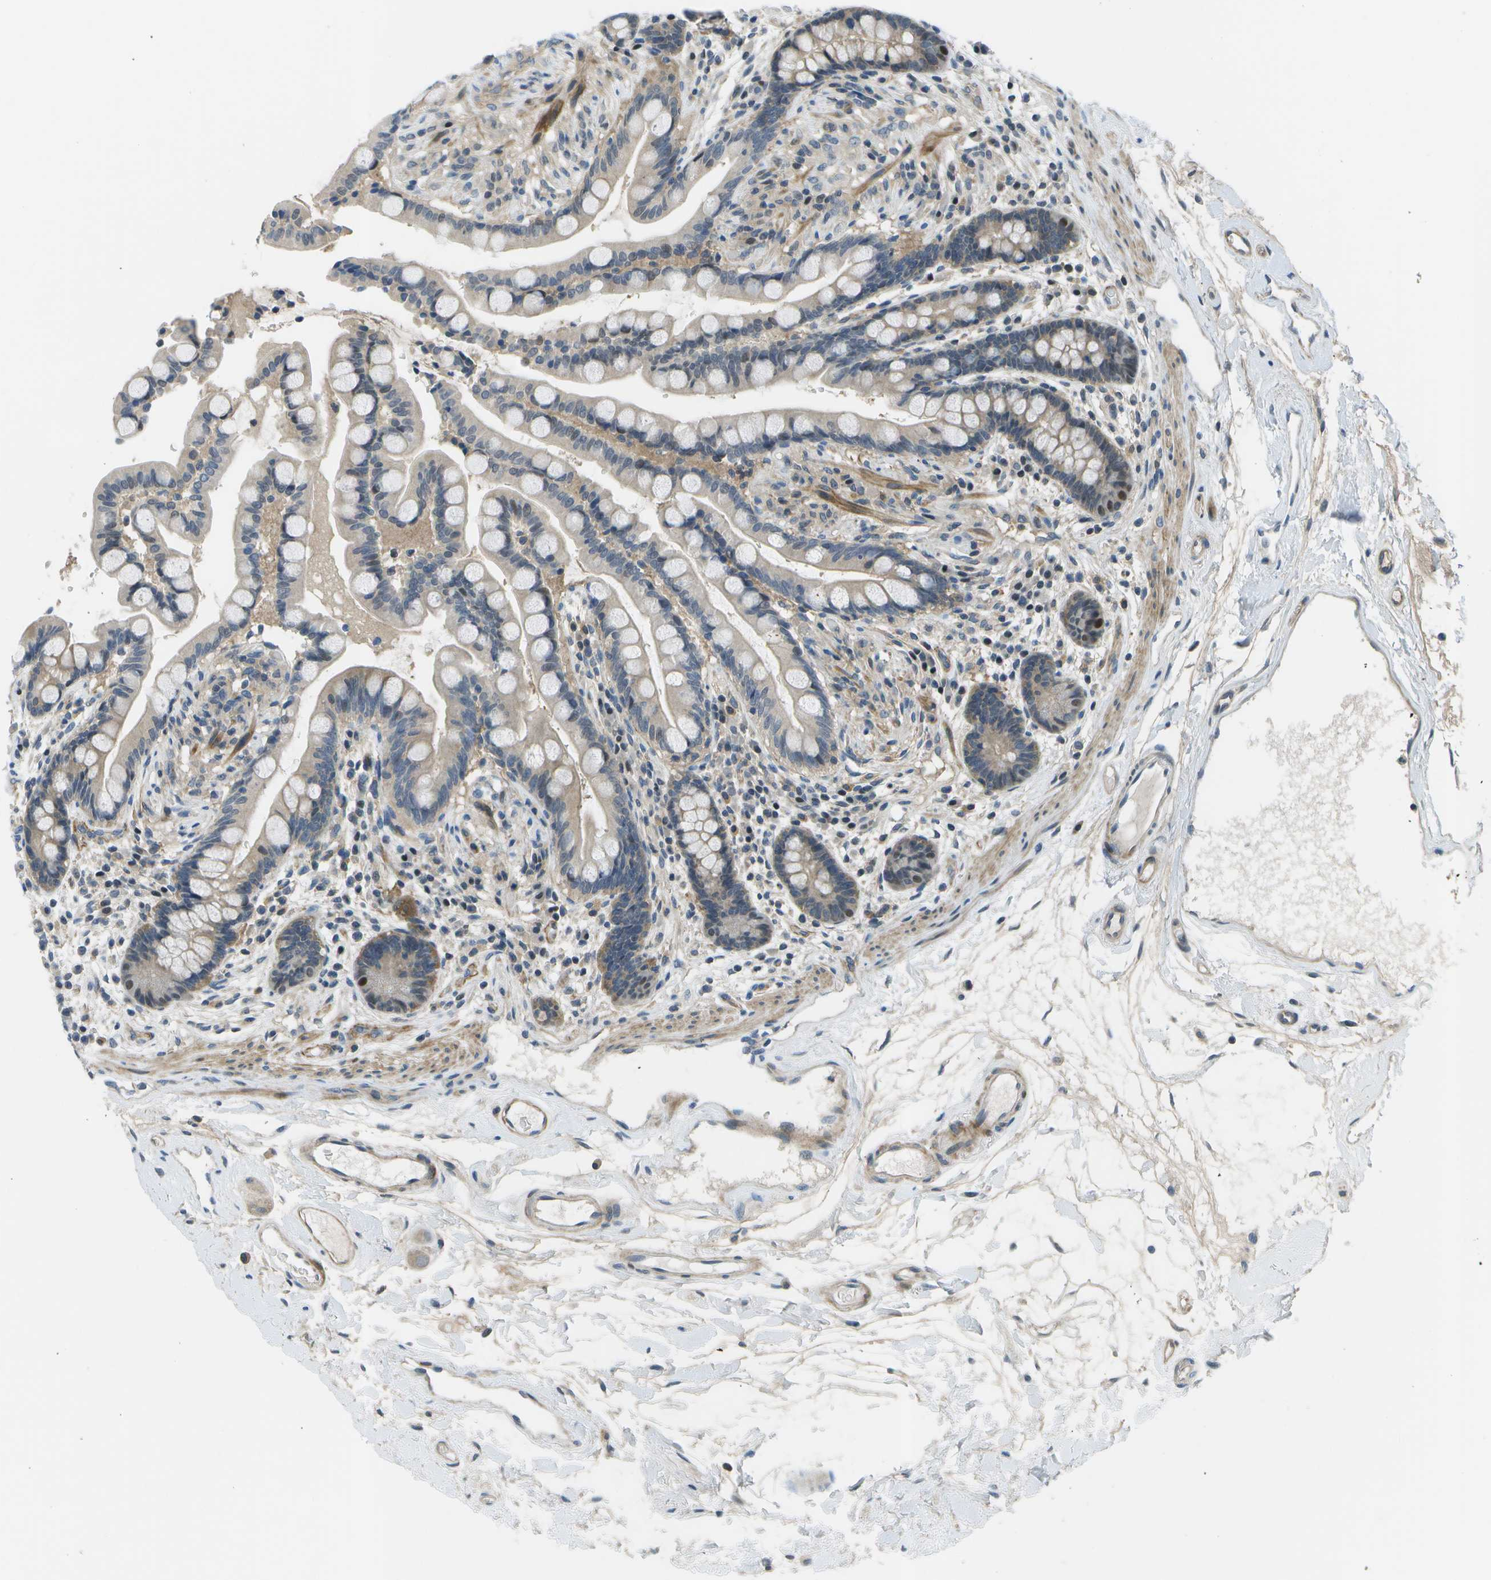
{"staining": {"intensity": "negative", "quantity": "none", "location": "none"}, "tissue": "colon", "cell_type": "Endothelial cells", "image_type": "normal", "snomed": [{"axis": "morphology", "description": "Normal tissue, NOS"}, {"axis": "topography", "description": "Colon"}], "caption": "High magnification brightfield microscopy of normal colon stained with DAB (brown) and counterstained with hematoxylin (blue): endothelial cells show no significant expression.", "gene": "ENPP5", "patient": {"sex": "male", "age": 73}}